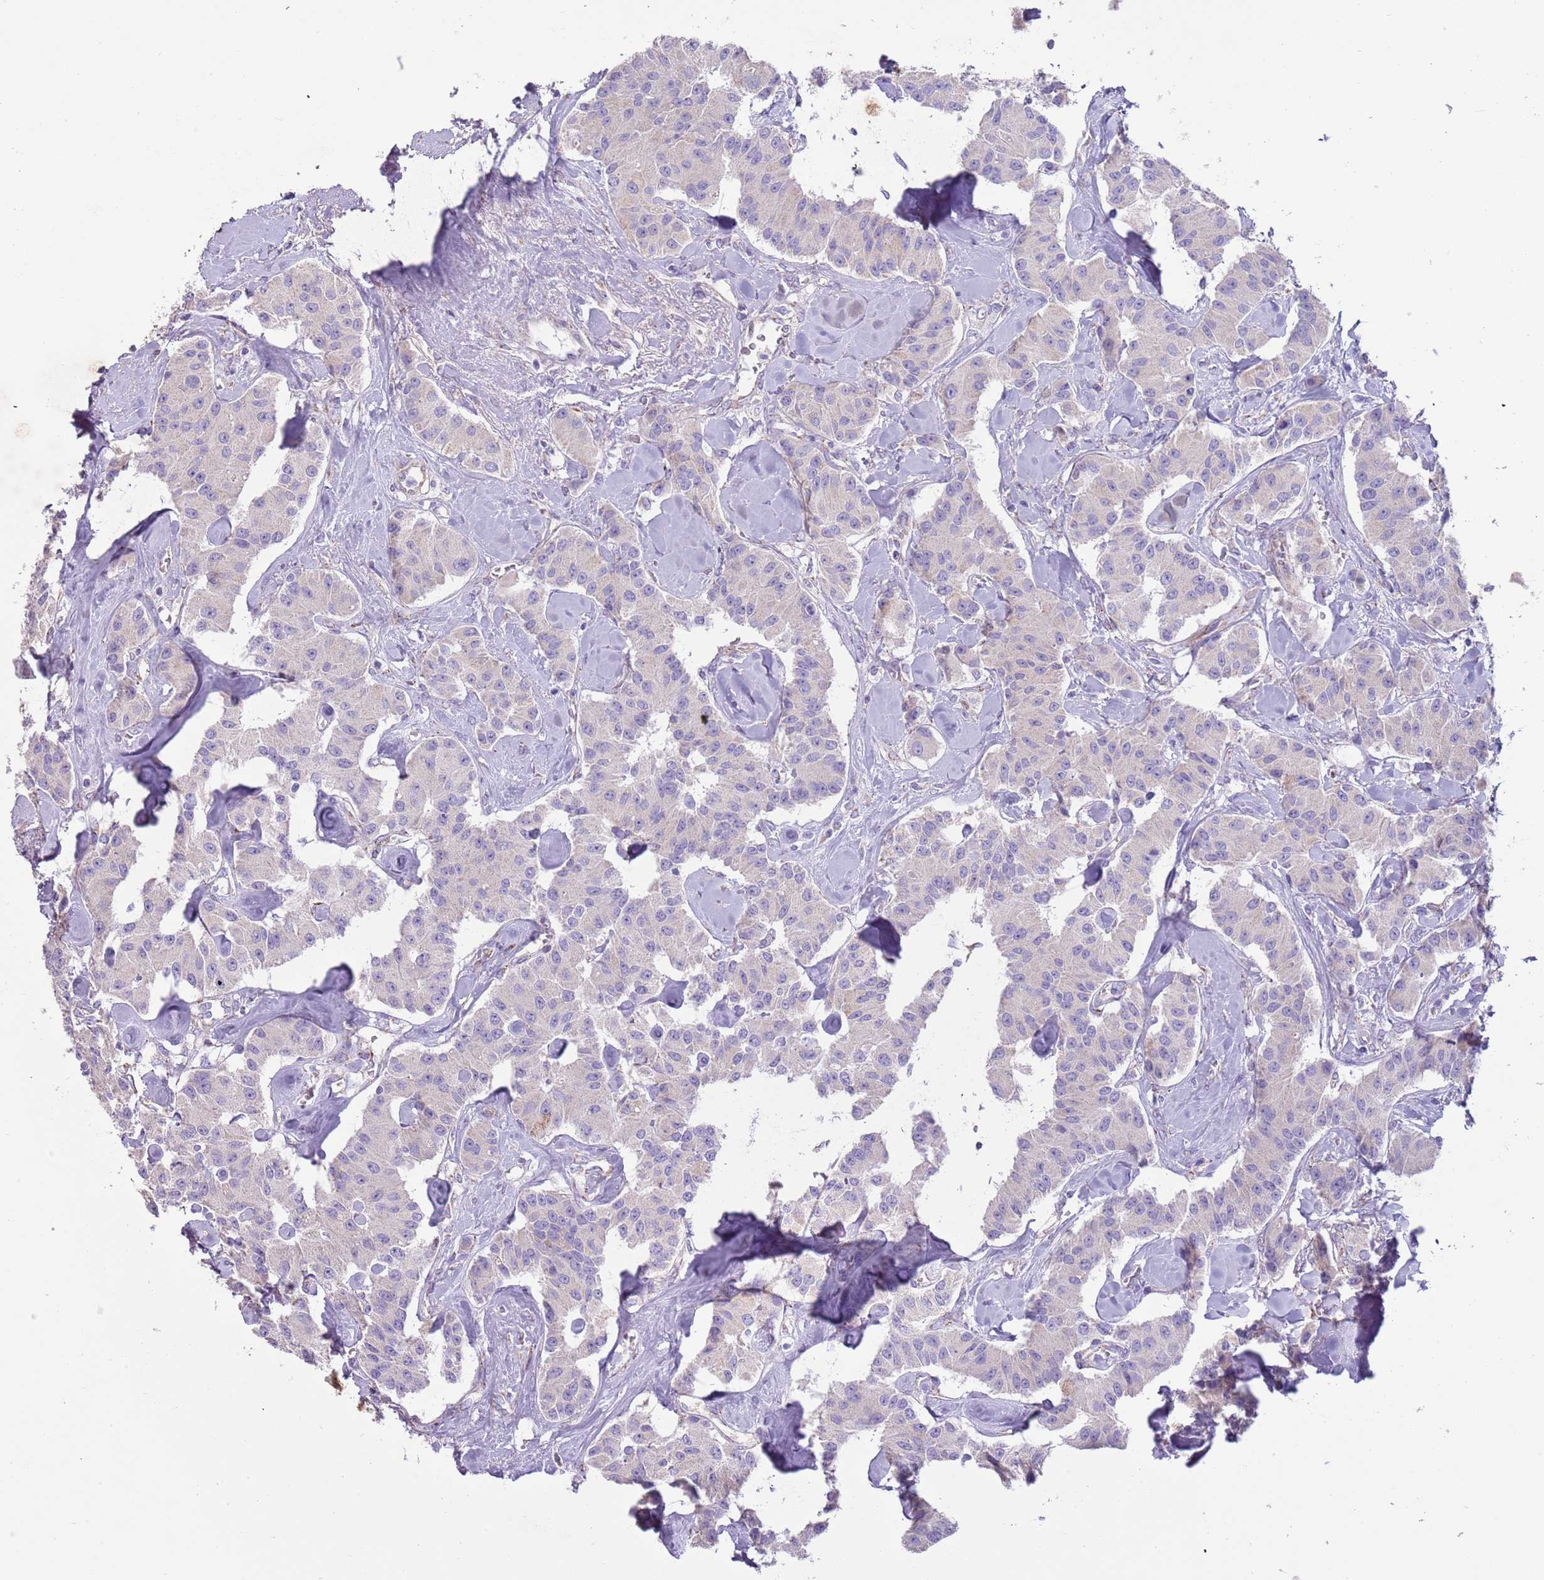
{"staining": {"intensity": "negative", "quantity": "none", "location": "none"}, "tissue": "carcinoid", "cell_type": "Tumor cells", "image_type": "cancer", "snomed": [{"axis": "morphology", "description": "Carcinoid, malignant, NOS"}, {"axis": "topography", "description": "Pancreas"}], "caption": "Immunohistochemistry (IHC) of human carcinoid (malignant) exhibits no expression in tumor cells.", "gene": "RNF222", "patient": {"sex": "male", "age": 41}}